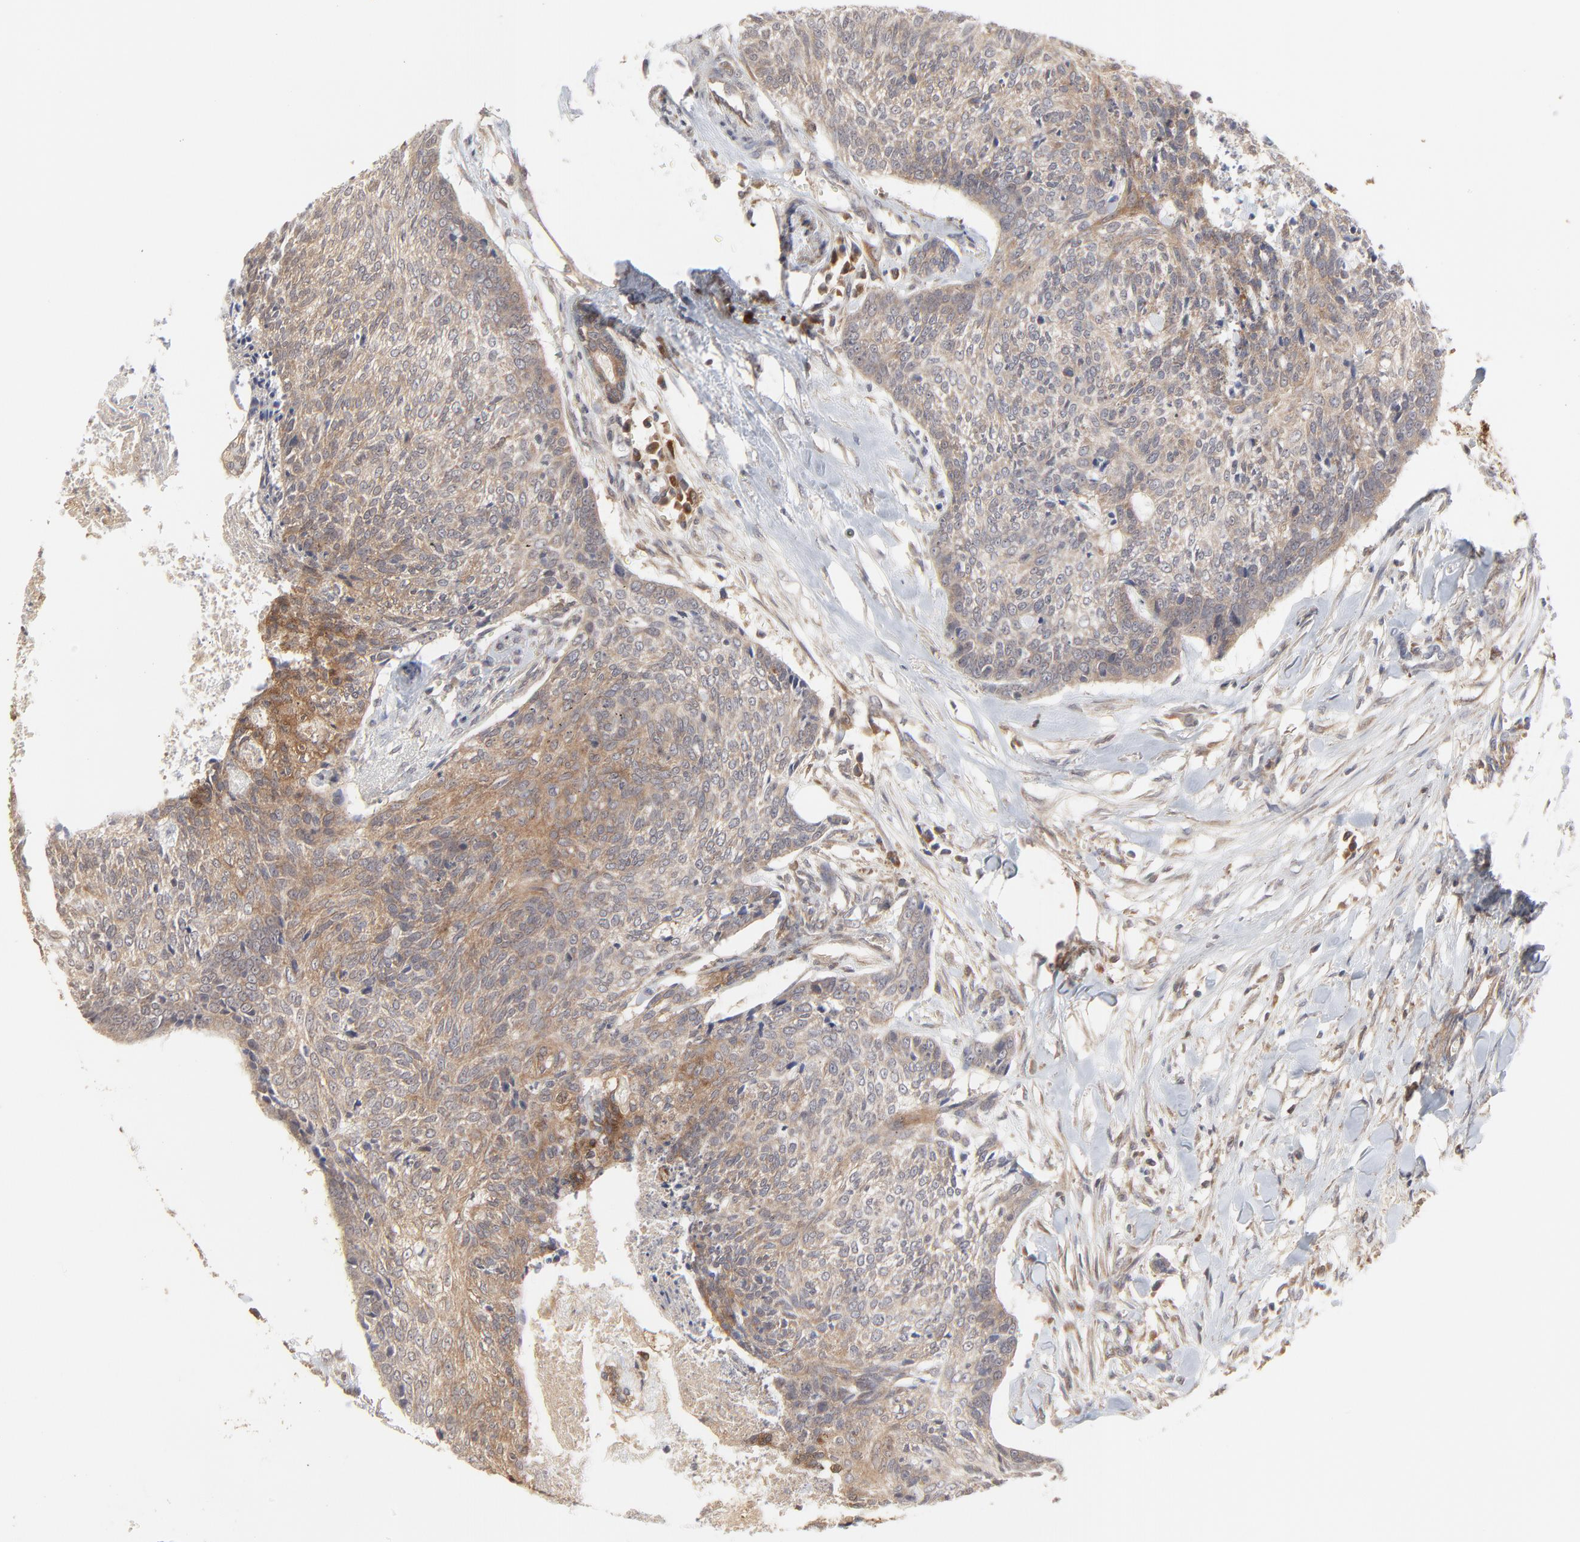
{"staining": {"intensity": "moderate", "quantity": ">75%", "location": "cytoplasmic/membranous"}, "tissue": "head and neck cancer", "cell_type": "Tumor cells", "image_type": "cancer", "snomed": [{"axis": "morphology", "description": "Squamous cell carcinoma, NOS"}, {"axis": "topography", "description": "Salivary gland"}, {"axis": "topography", "description": "Head-Neck"}], "caption": "Immunohistochemical staining of head and neck cancer (squamous cell carcinoma) demonstrates medium levels of moderate cytoplasmic/membranous protein positivity in about >75% of tumor cells. Ihc stains the protein of interest in brown and the nuclei are stained blue.", "gene": "RAB9A", "patient": {"sex": "male", "age": 70}}